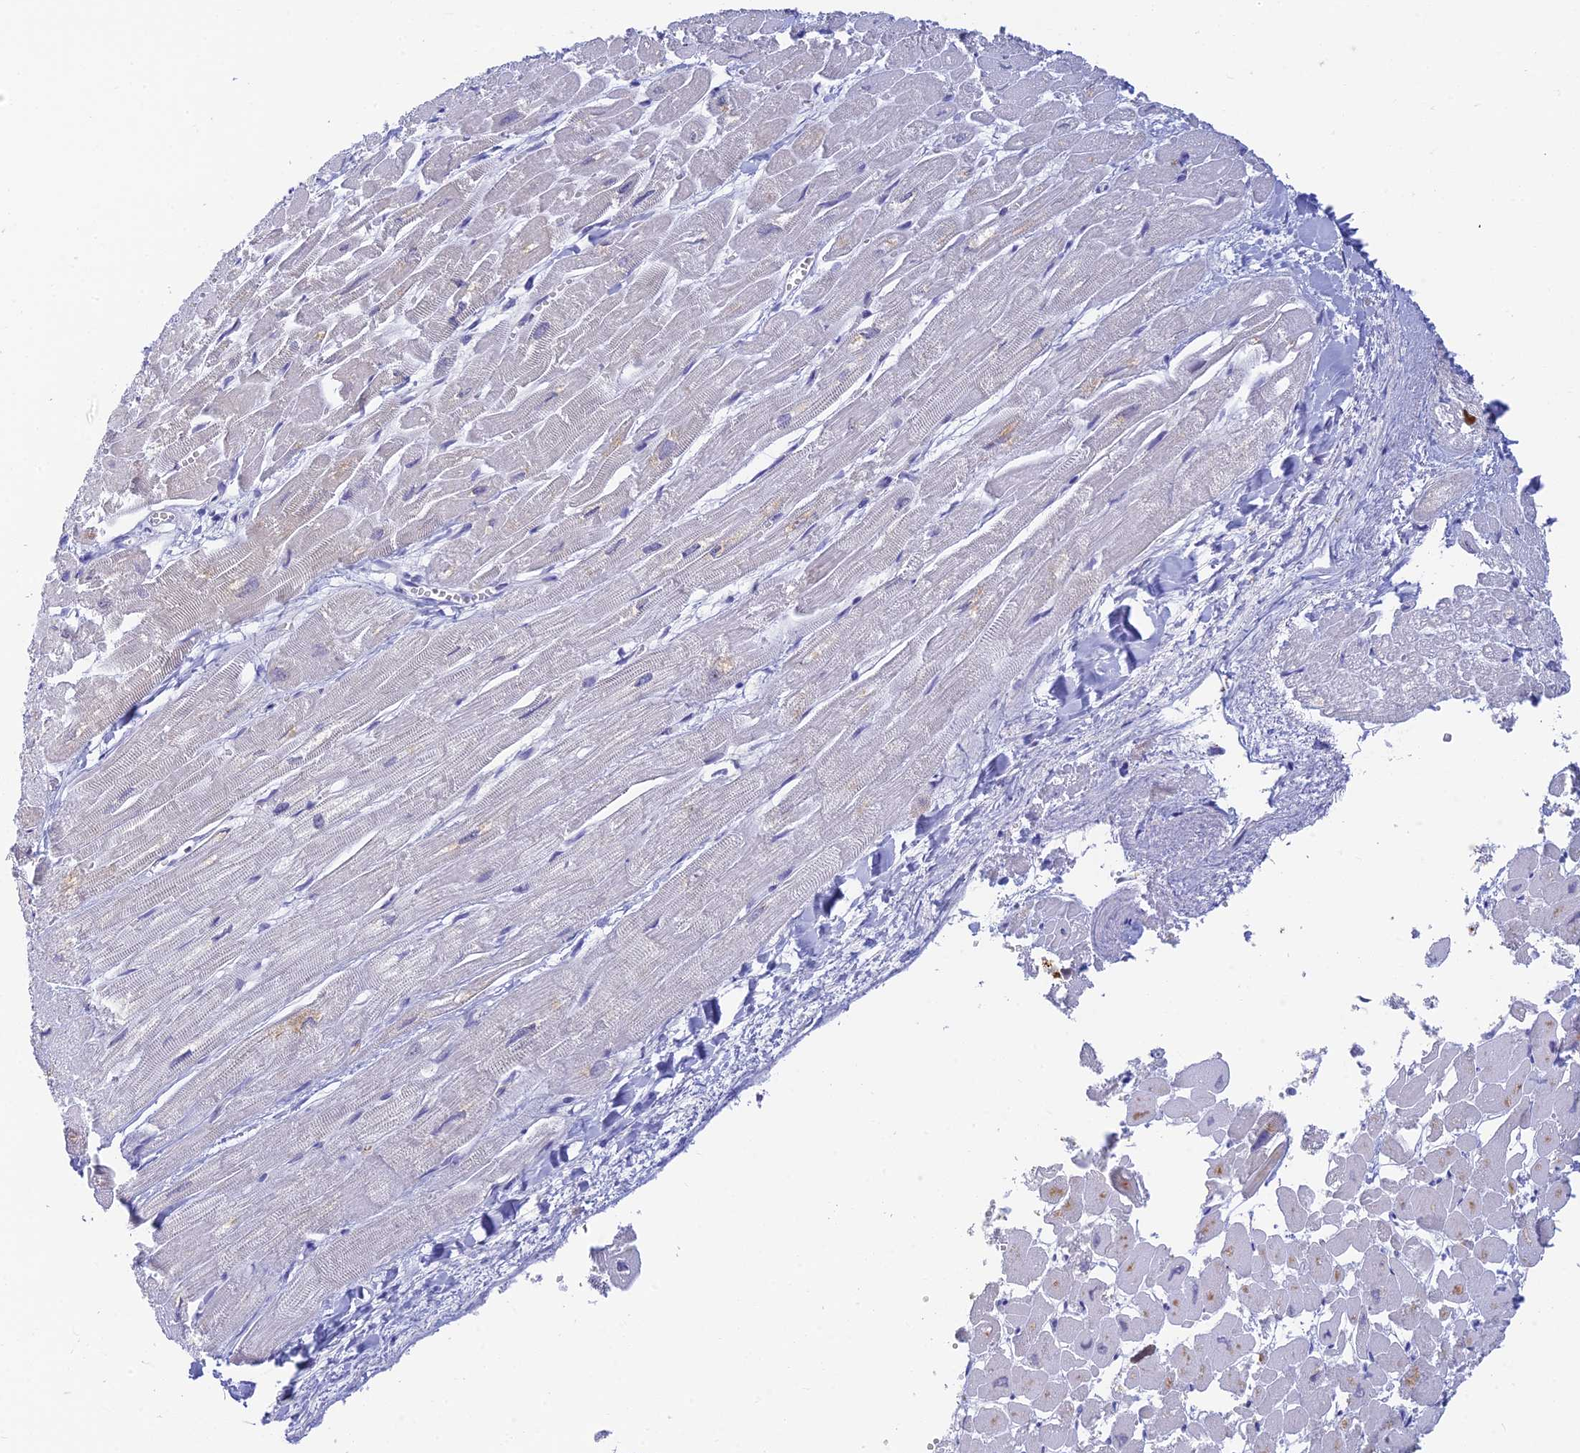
{"staining": {"intensity": "negative", "quantity": "none", "location": "none"}, "tissue": "heart muscle", "cell_type": "Cardiomyocytes", "image_type": "normal", "snomed": [{"axis": "morphology", "description": "Normal tissue, NOS"}, {"axis": "topography", "description": "Heart"}], "caption": "Photomicrograph shows no significant protein expression in cardiomyocytes of unremarkable heart muscle. (DAB (3,3'-diaminobenzidine) immunohistochemistry (IHC), high magnification).", "gene": "INTS13", "patient": {"sex": "male", "age": 54}}